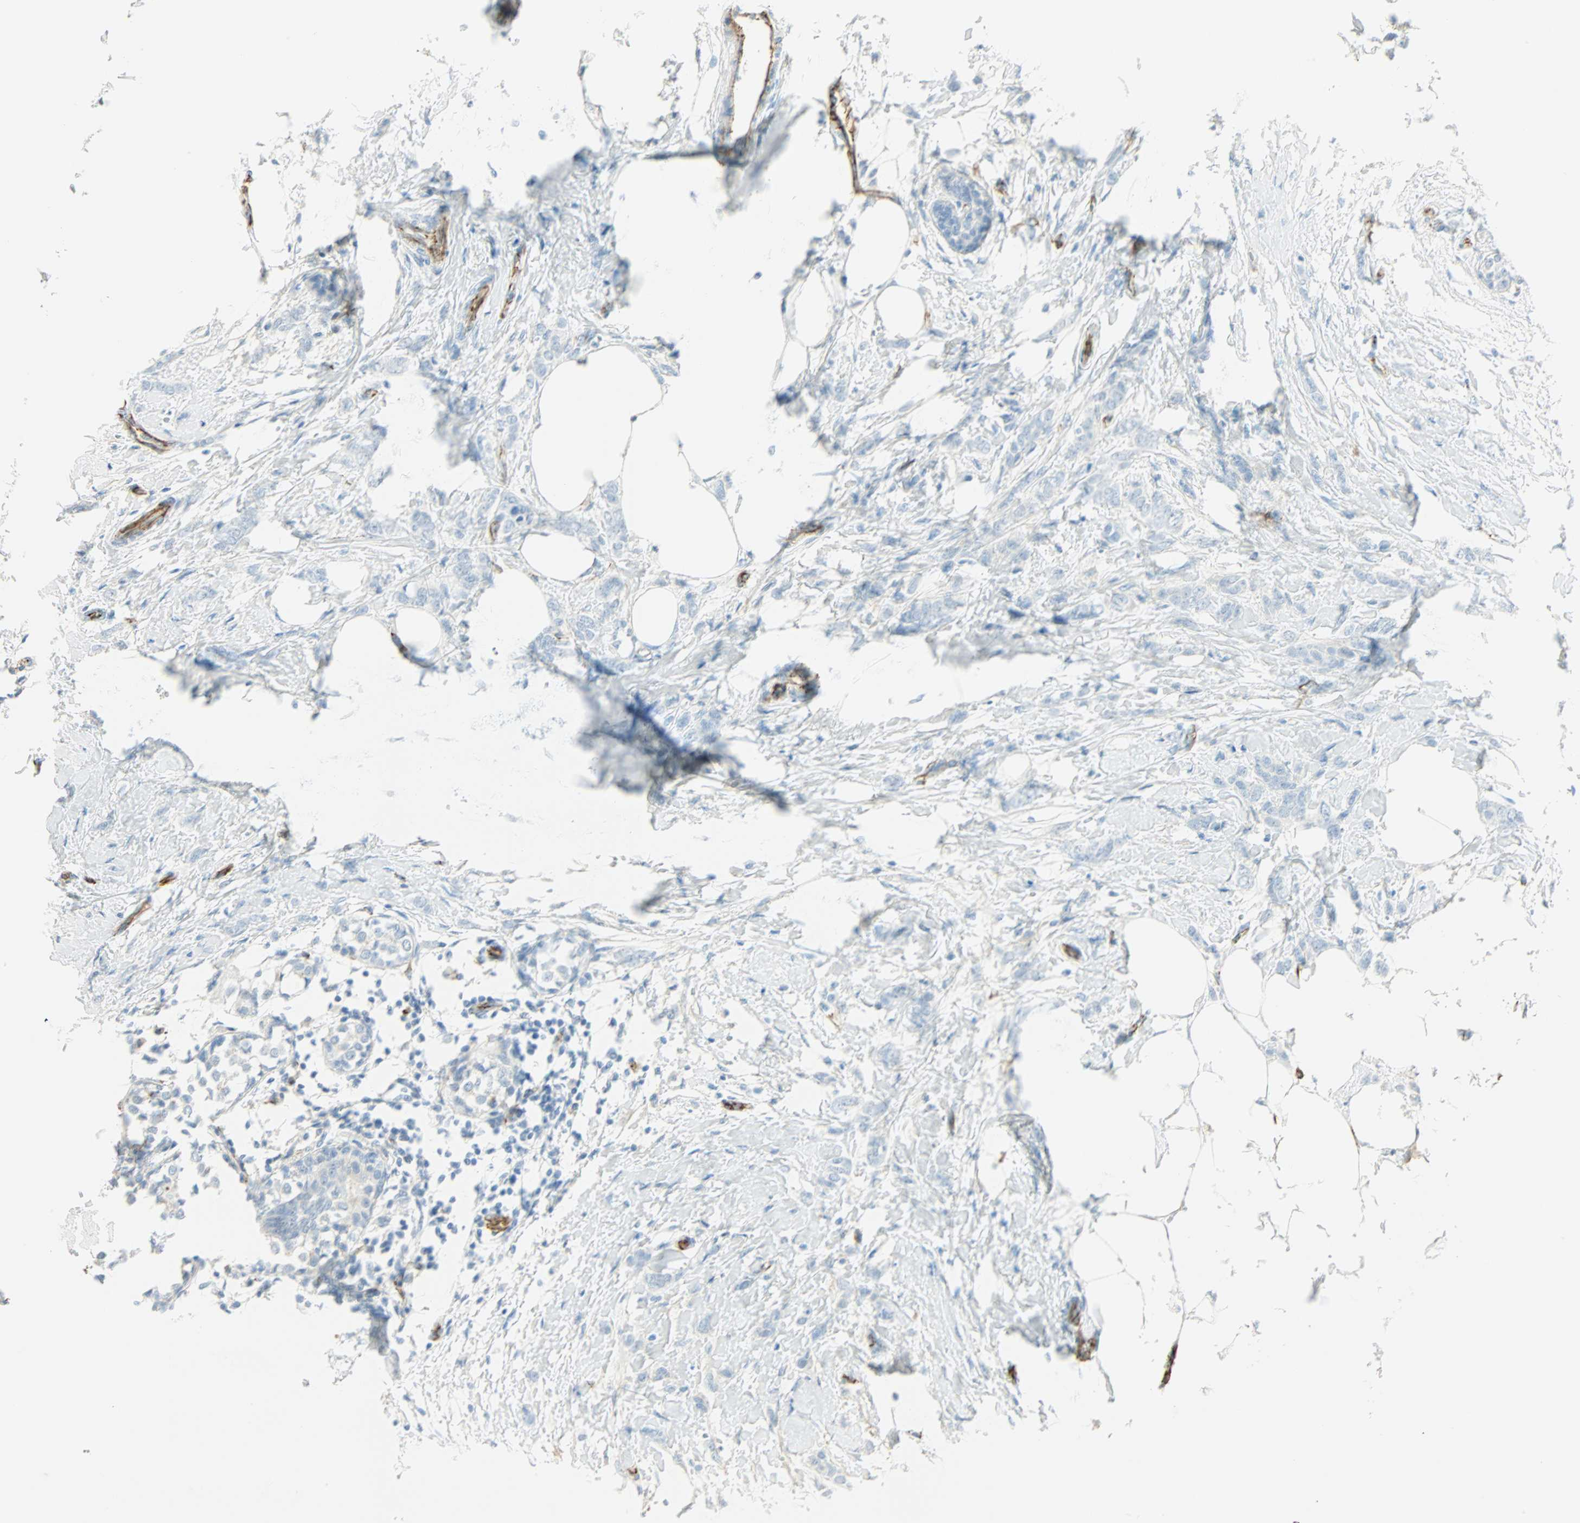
{"staining": {"intensity": "weak", "quantity": "<25%", "location": "cytoplasmic/membranous"}, "tissue": "breast cancer", "cell_type": "Tumor cells", "image_type": "cancer", "snomed": [{"axis": "morphology", "description": "Lobular carcinoma, in situ"}, {"axis": "morphology", "description": "Lobular carcinoma"}, {"axis": "topography", "description": "Breast"}], "caption": "This image is of breast lobular carcinoma stained with immunohistochemistry (IHC) to label a protein in brown with the nuclei are counter-stained blue. There is no positivity in tumor cells.", "gene": "VPS9D1", "patient": {"sex": "female", "age": 41}}